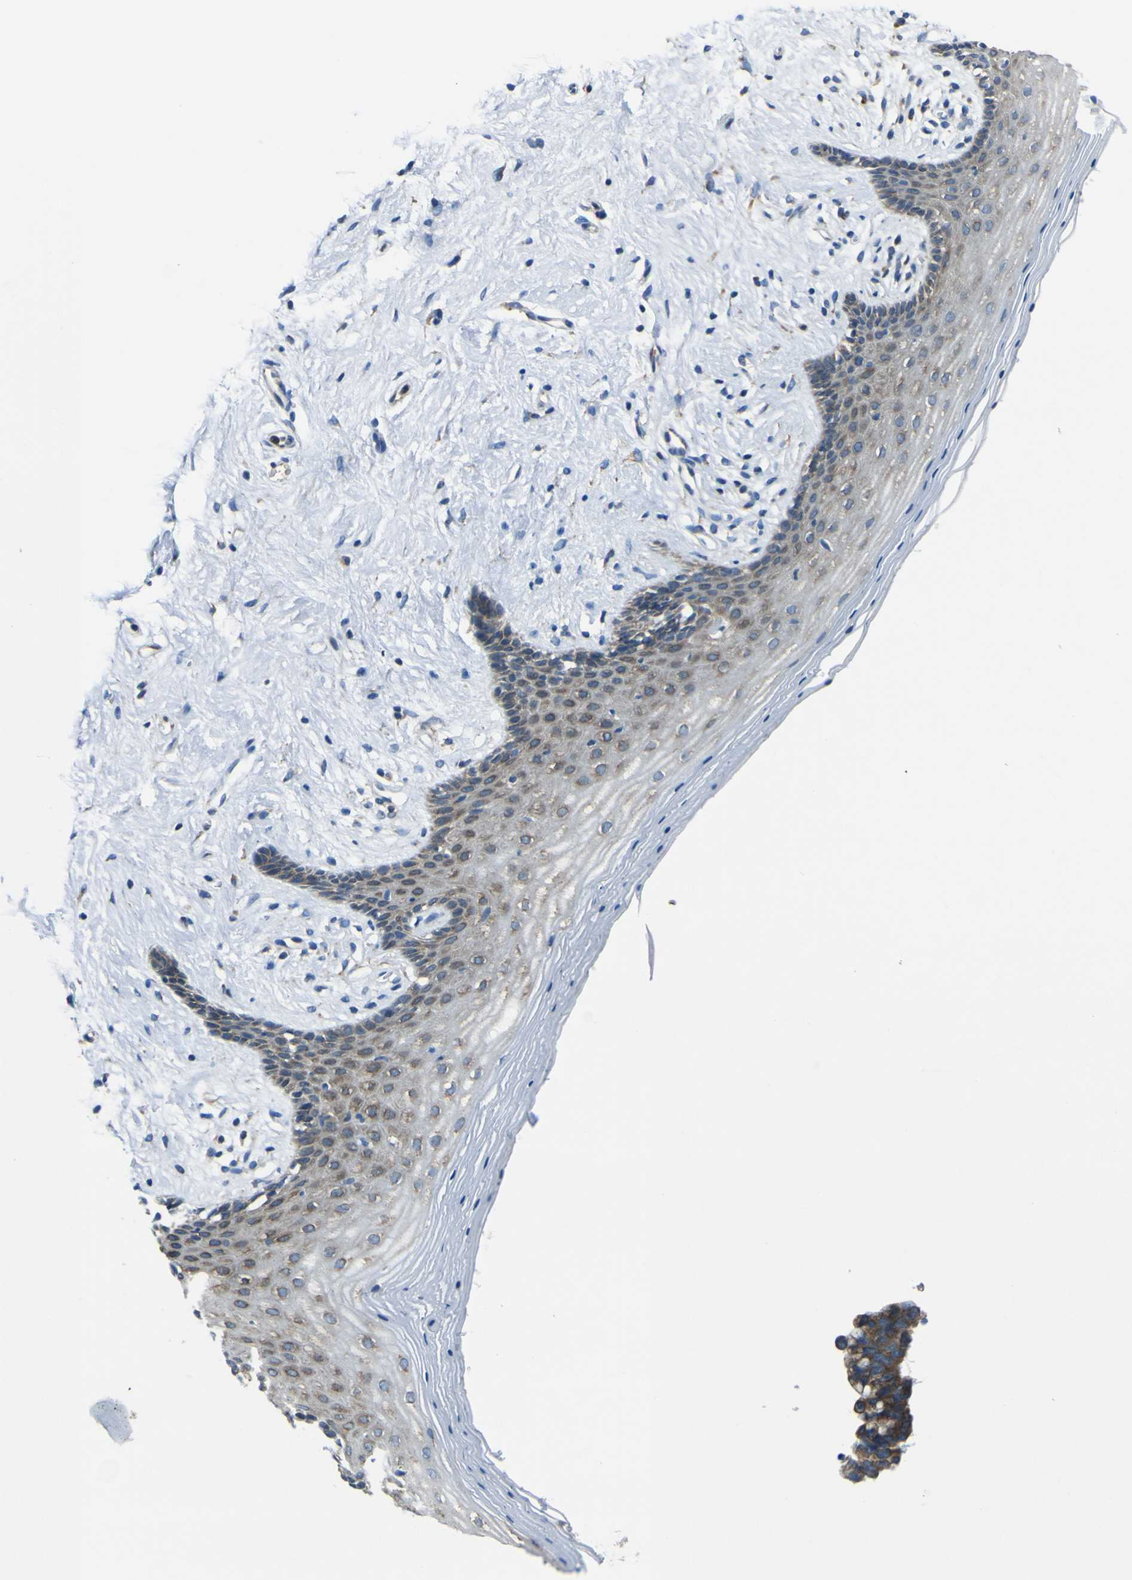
{"staining": {"intensity": "moderate", "quantity": "25%-75%", "location": "cytoplasmic/membranous"}, "tissue": "vagina", "cell_type": "Squamous epithelial cells", "image_type": "normal", "snomed": [{"axis": "morphology", "description": "Normal tissue, NOS"}, {"axis": "topography", "description": "Vagina"}], "caption": "Immunohistochemistry (IHC) micrograph of unremarkable human vagina stained for a protein (brown), which exhibits medium levels of moderate cytoplasmic/membranous staining in approximately 25%-75% of squamous epithelial cells.", "gene": "STIM1", "patient": {"sex": "female", "age": 44}}